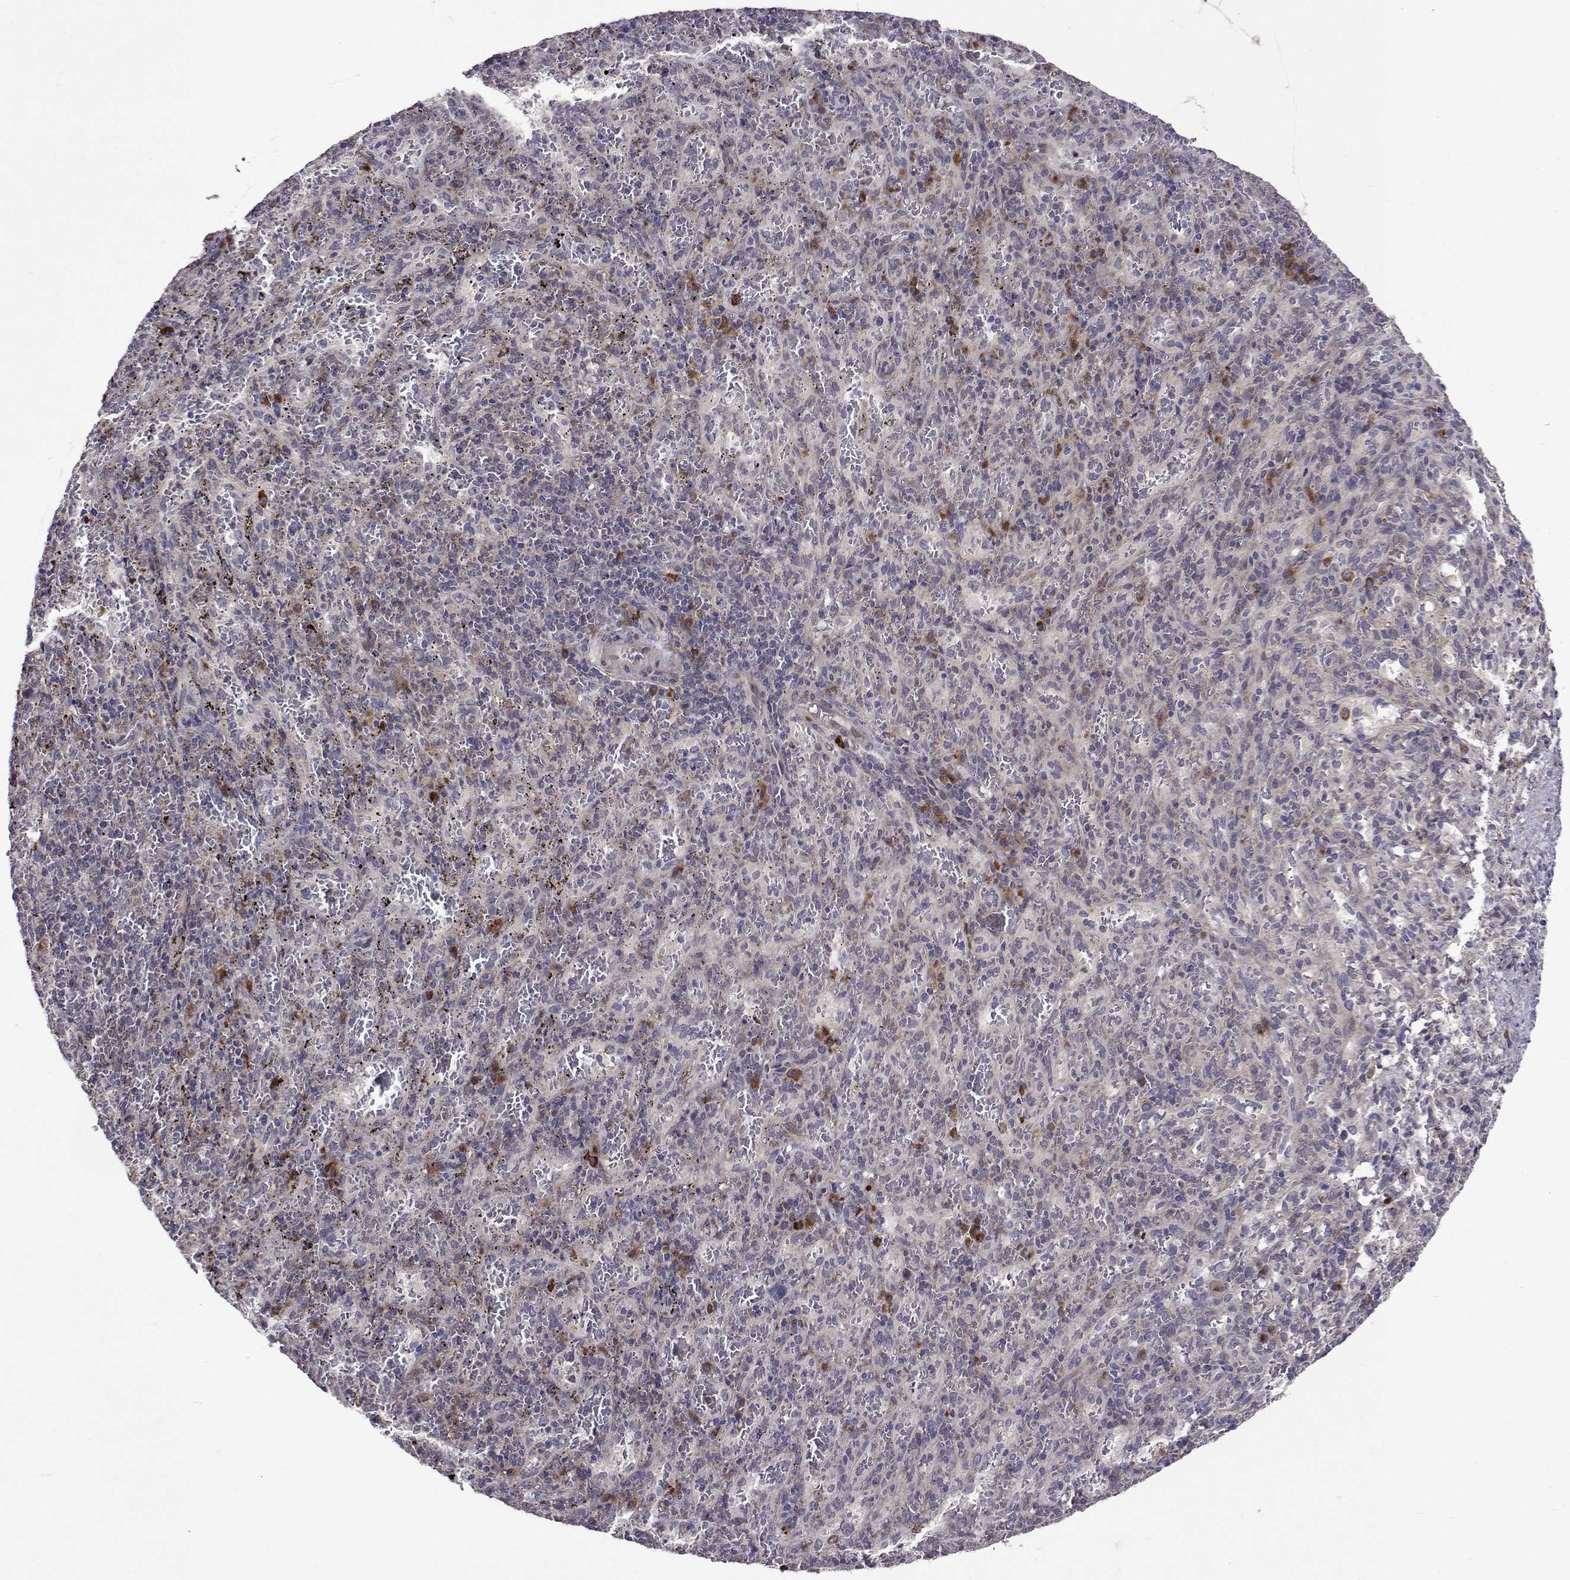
{"staining": {"intensity": "moderate", "quantity": "<25%", "location": "cytoplasmic/membranous"}, "tissue": "spleen", "cell_type": "Cells in red pulp", "image_type": "normal", "snomed": [{"axis": "morphology", "description": "Normal tissue, NOS"}, {"axis": "topography", "description": "Spleen"}], "caption": "The micrograph shows staining of unremarkable spleen, revealing moderate cytoplasmic/membranous protein expression (brown color) within cells in red pulp. (Stains: DAB in brown, nuclei in blue, Microscopy: brightfield microscopy at high magnification).", "gene": "TARBP2", "patient": {"sex": "male", "age": 57}}